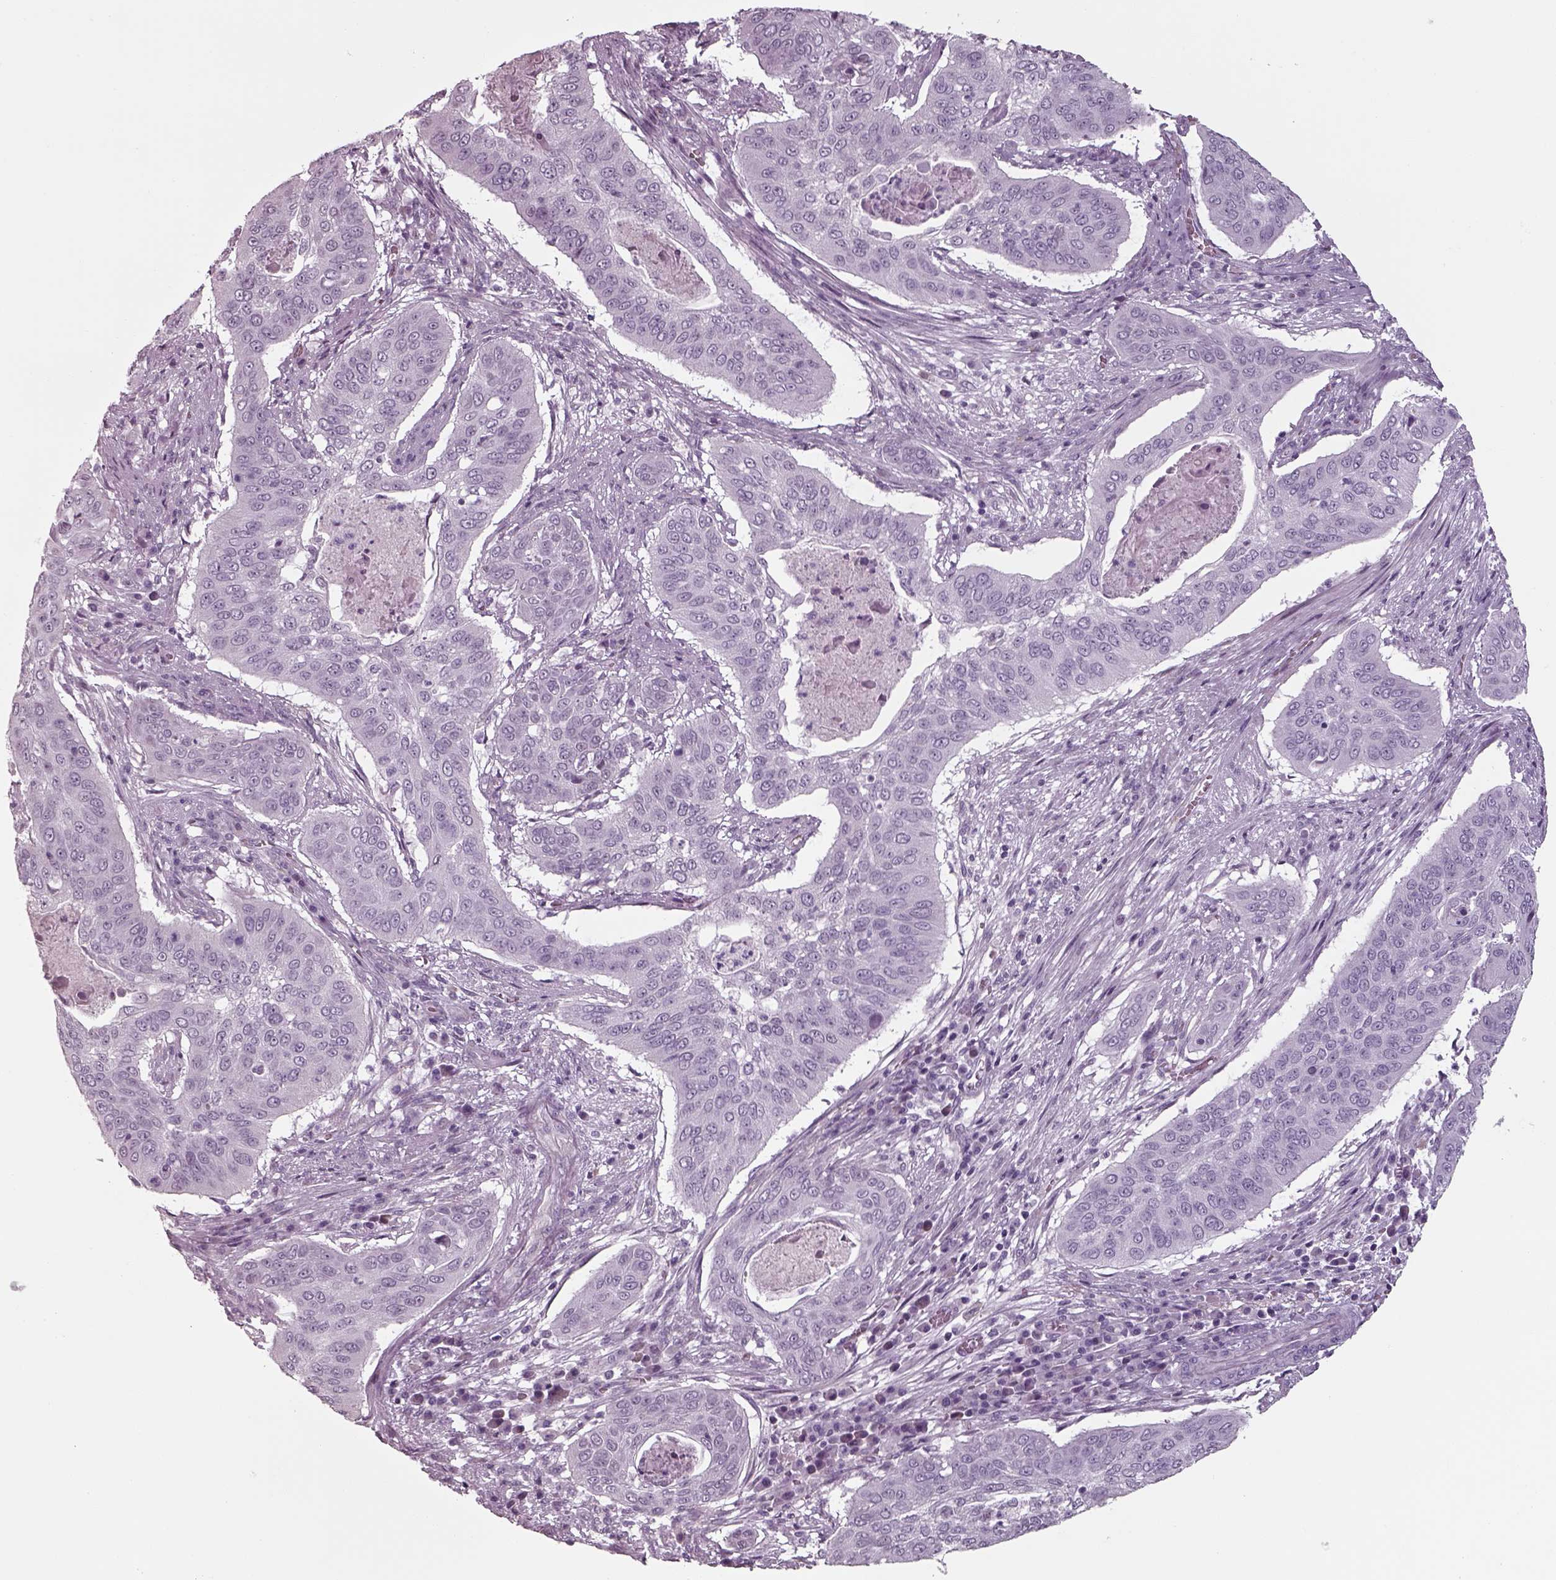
{"staining": {"intensity": "negative", "quantity": "none", "location": "none"}, "tissue": "cervical cancer", "cell_type": "Tumor cells", "image_type": "cancer", "snomed": [{"axis": "morphology", "description": "Squamous cell carcinoma, NOS"}, {"axis": "topography", "description": "Cervix"}], "caption": "IHC of human squamous cell carcinoma (cervical) displays no staining in tumor cells.", "gene": "SEPTIN14", "patient": {"sex": "female", "age": 39}}